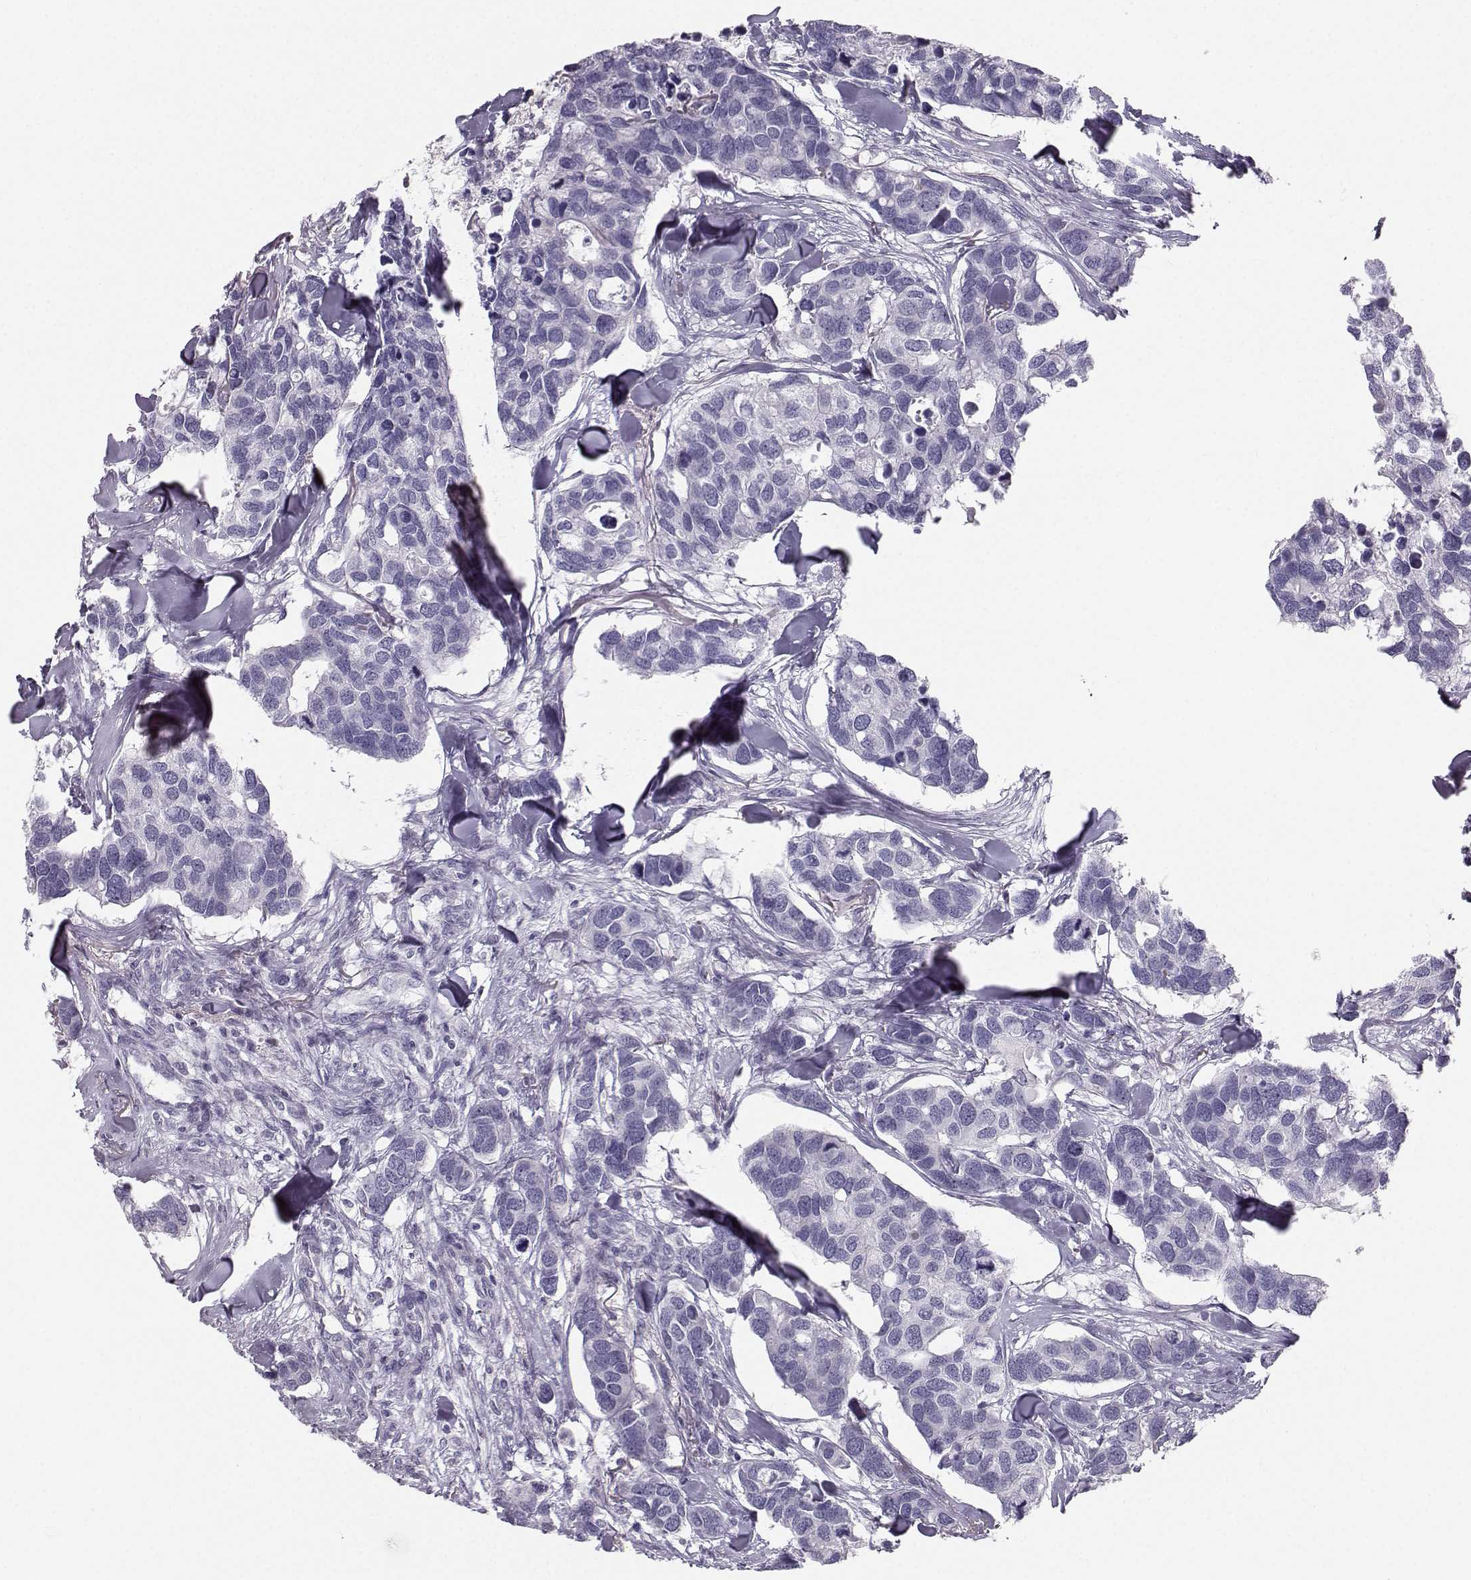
{"staining": {"intensity": "negative", "quantity": "none", "location": "none"}, "tissue": "breast cancer", "cell_type": "Tumor cells", "image_type": "cancer", "snomed": [{"axis": "morphology", "description": "Duct carcinoma"}, {"axis": "topography", "description": "Breast"}], "caption": "The histopathology image reveals no staining of tumor cells in breast invasive ductal carcinoma.", "gene": "CASR", "patient": {"sex": "female", "age": 83}}